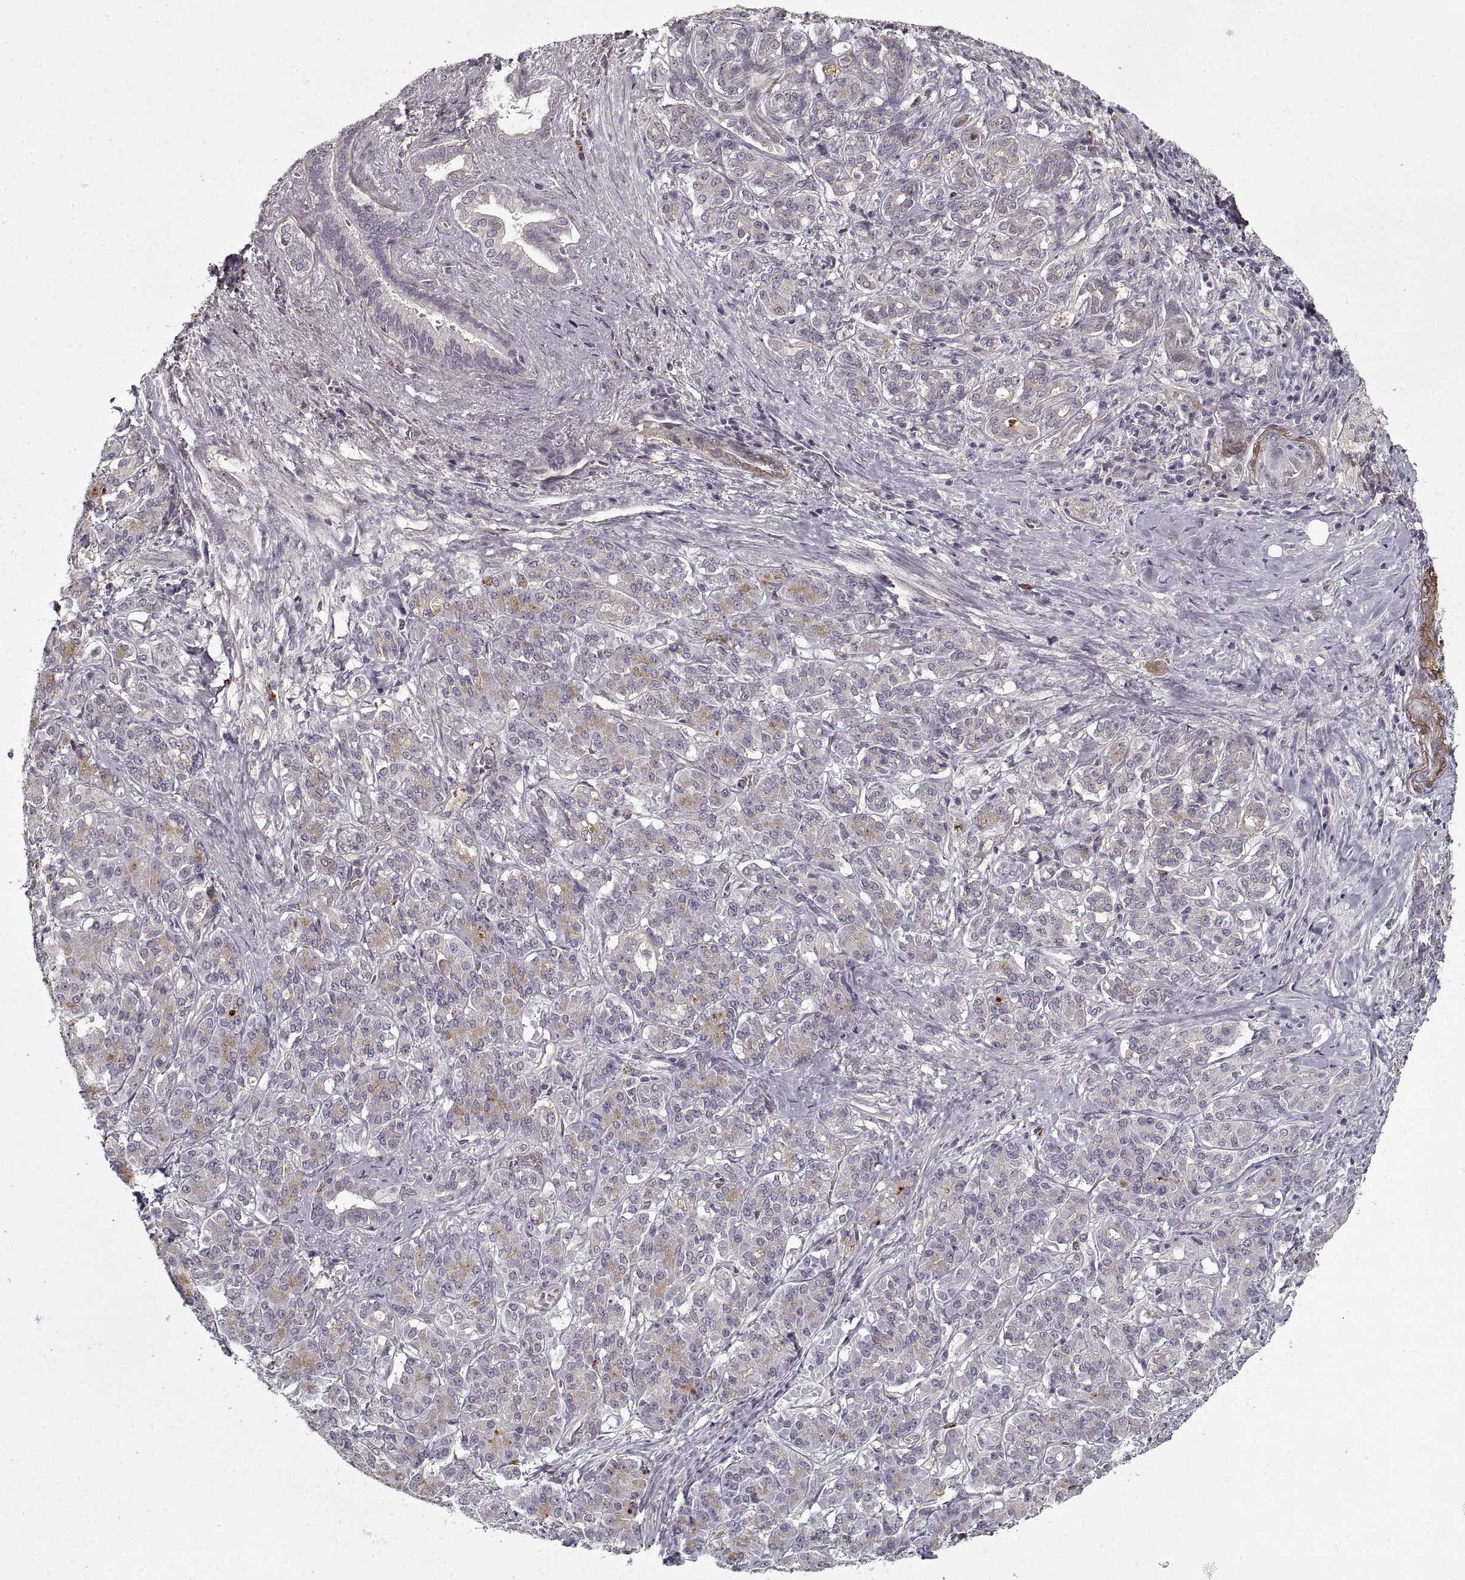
{"staining": {"intensity": "weak", "quantity": "25%-75%", "location": "cytoplasmic/membranous"}, "tissue": "pancreatic cancer", "cell_type": "Tumor cells", "image_type": "cancer", "snomed": [{"axis": "morphology", "description": "Normal tissue, NOS"}, {"axis": "morphology", "description": "Inflammation, NOS"}, {"axis": "morphology", "description": "Adenocarcinoma, NOS"}, {"axis": "topography", "description": "Pancreas"}], "caption": "Immunohistochemistry (IHC) (DAB) staining of human pancreatic adenocarcinoma demonstrates weak cytoplasmic/membranous protein staining in about 25%-75% of tumor cells.", "gene": "LAMB2", "patient": {"sex": "male", "age": 57}}